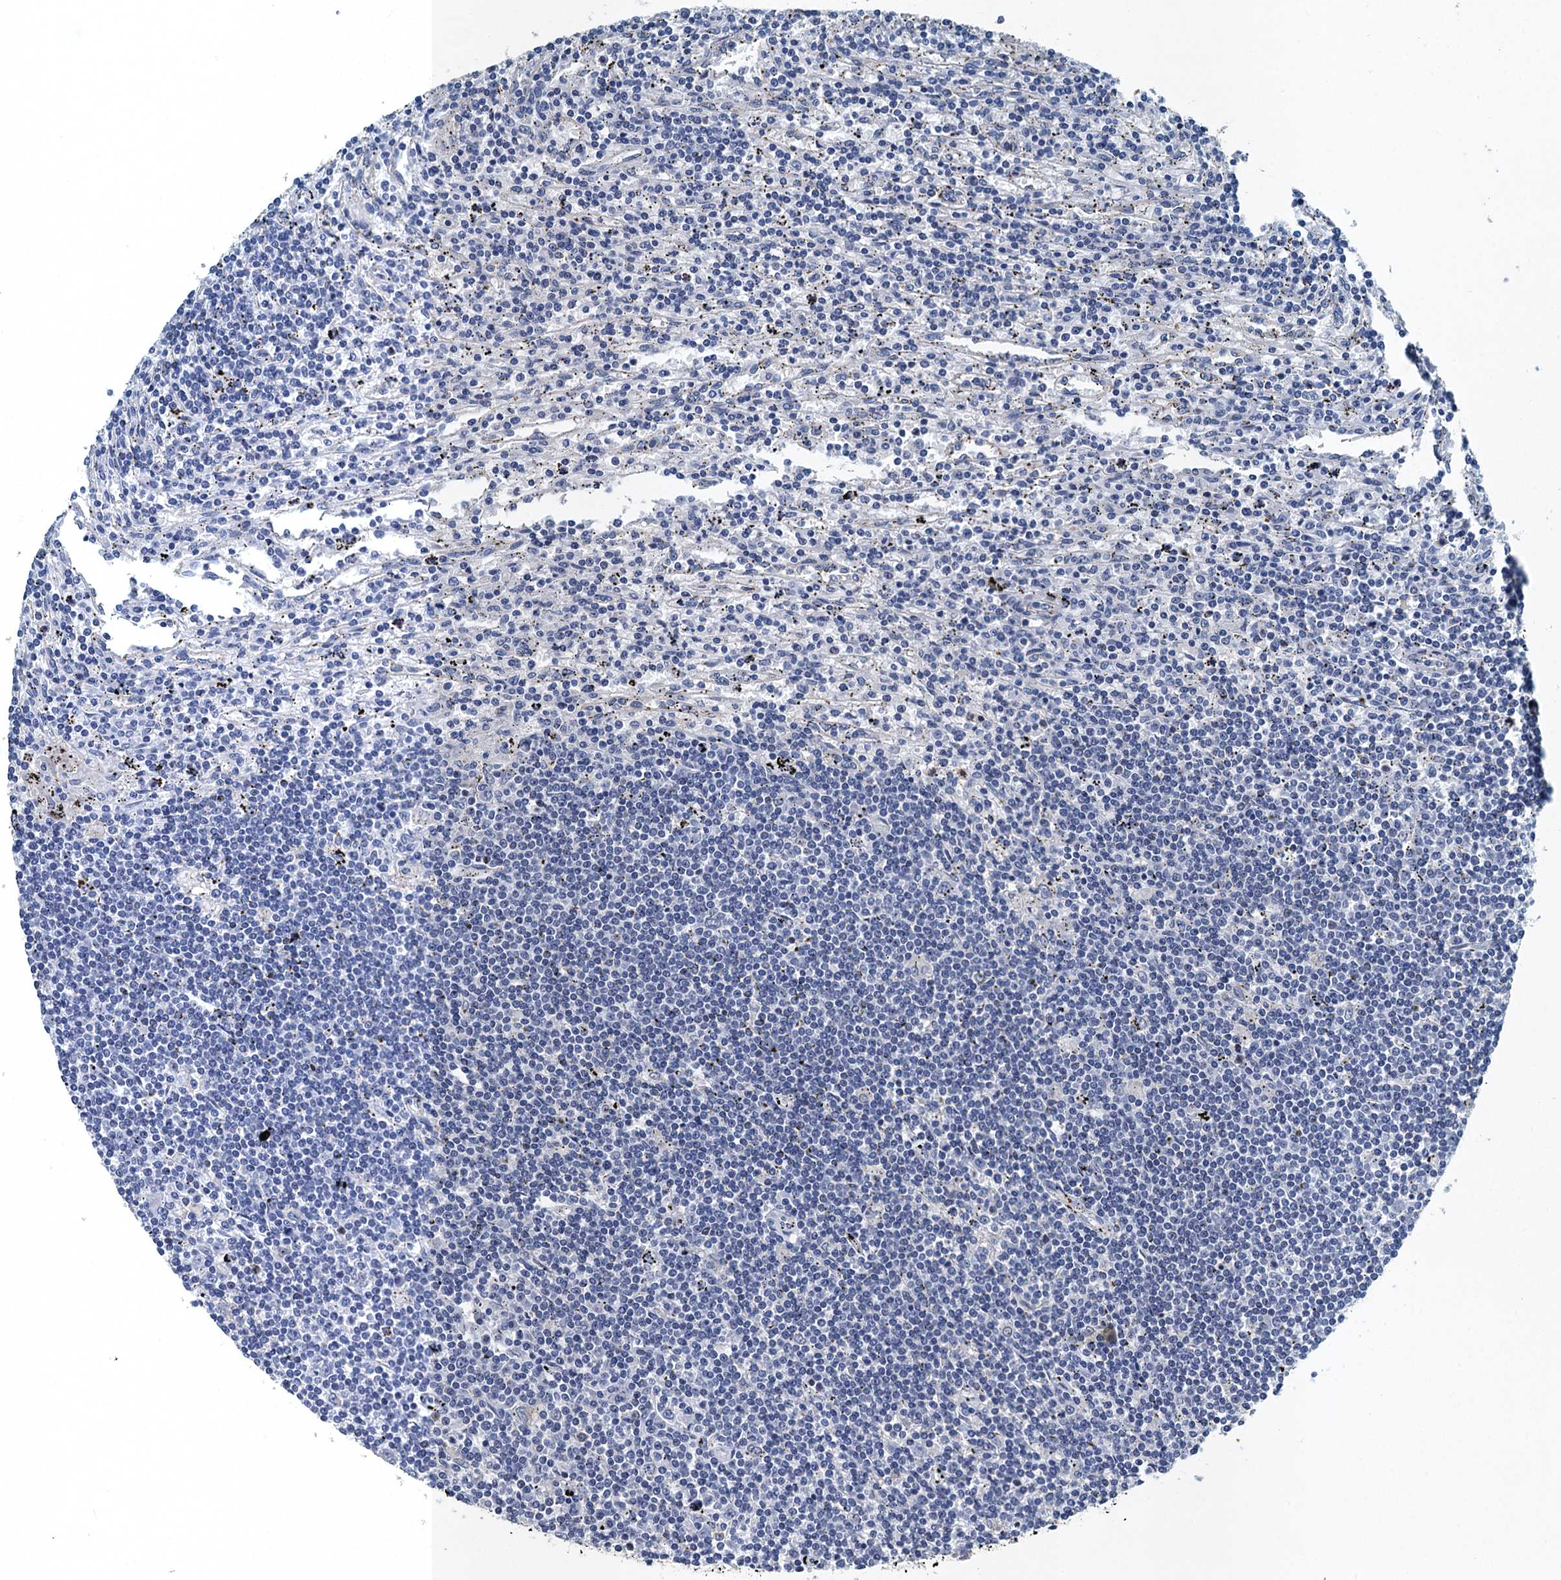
{"staining": {"intensity": "negative", "quantity": "none", "location": "none"}, "tissue": "lymphoma", "cell_type": "Tumor cells", "image_type": "cancer", "snomed": [{"axis": "morphology", "description": "Malignant lymphoma, non-Hodgkin's type, Low grade"}, {"axis": "topography", "description": "Spleen"}], "caption": "Immunohistochemical staining of malignant lymphoma, non-Hodgkin's type (low-grade) demonstrates no significant expression in tumor cells.", "gene": "GADL1", "patient": {"sex": "male", "age": 76}}